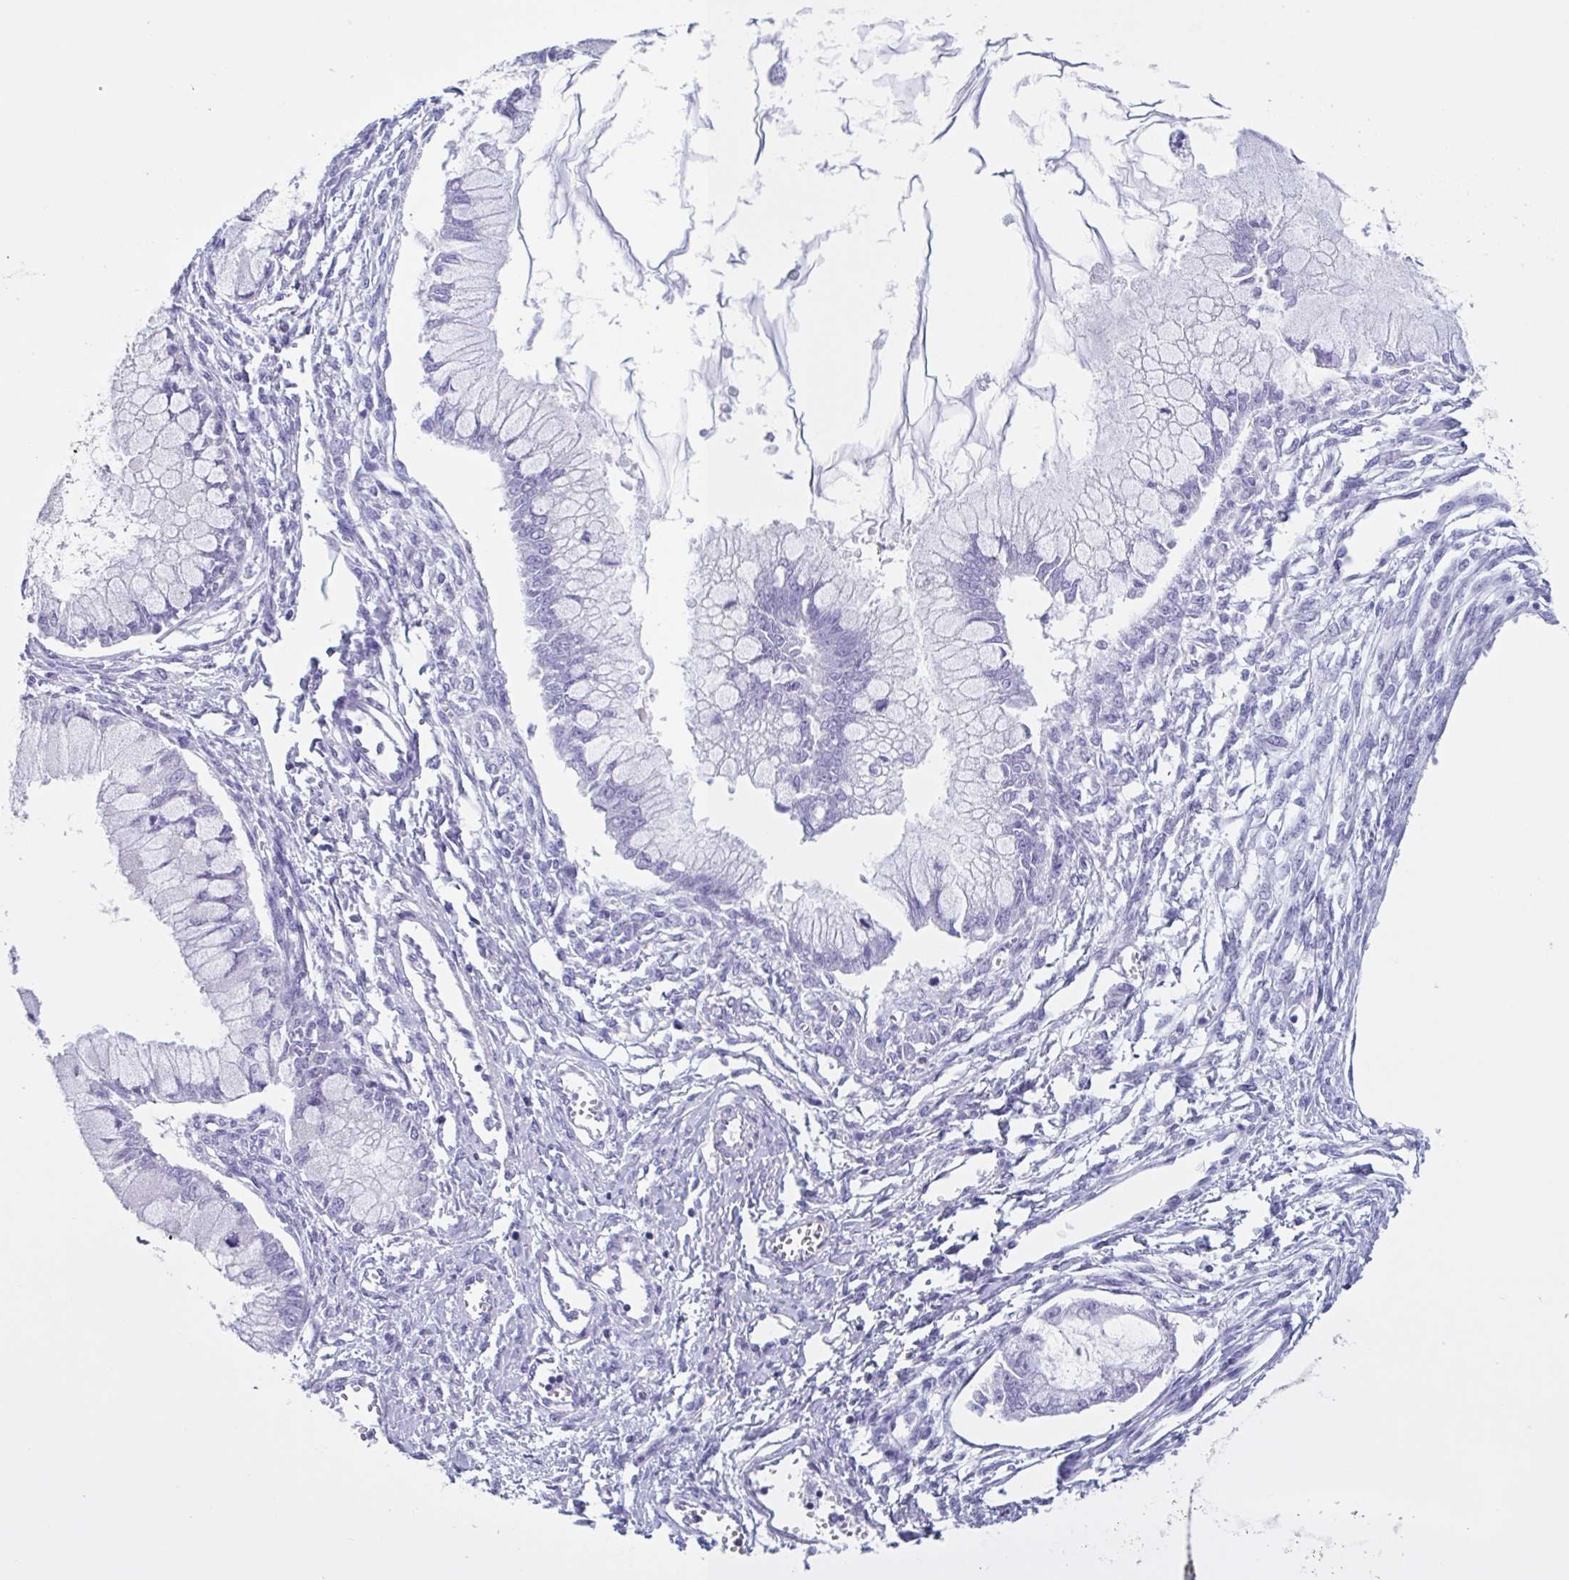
{"staining": {"intensity": "negative", "quantity": "none", "location": "none"}, "tissue": "ovarian cancer", "cell_type": "Tumor cells", "image_type": "cancer", "snomed": [{"axis": "morphology", "description": "Cystadenocarcinoma, mucinous, NOS"}, {"axis": "topography", "description": "Ovary"}], "caption": "Tumor cells show no significant positivity in mucinous cystadenocarcinoma (ovarian).", "gene": "INAFM1", "patient": {"sex": "female", "age": 34}}